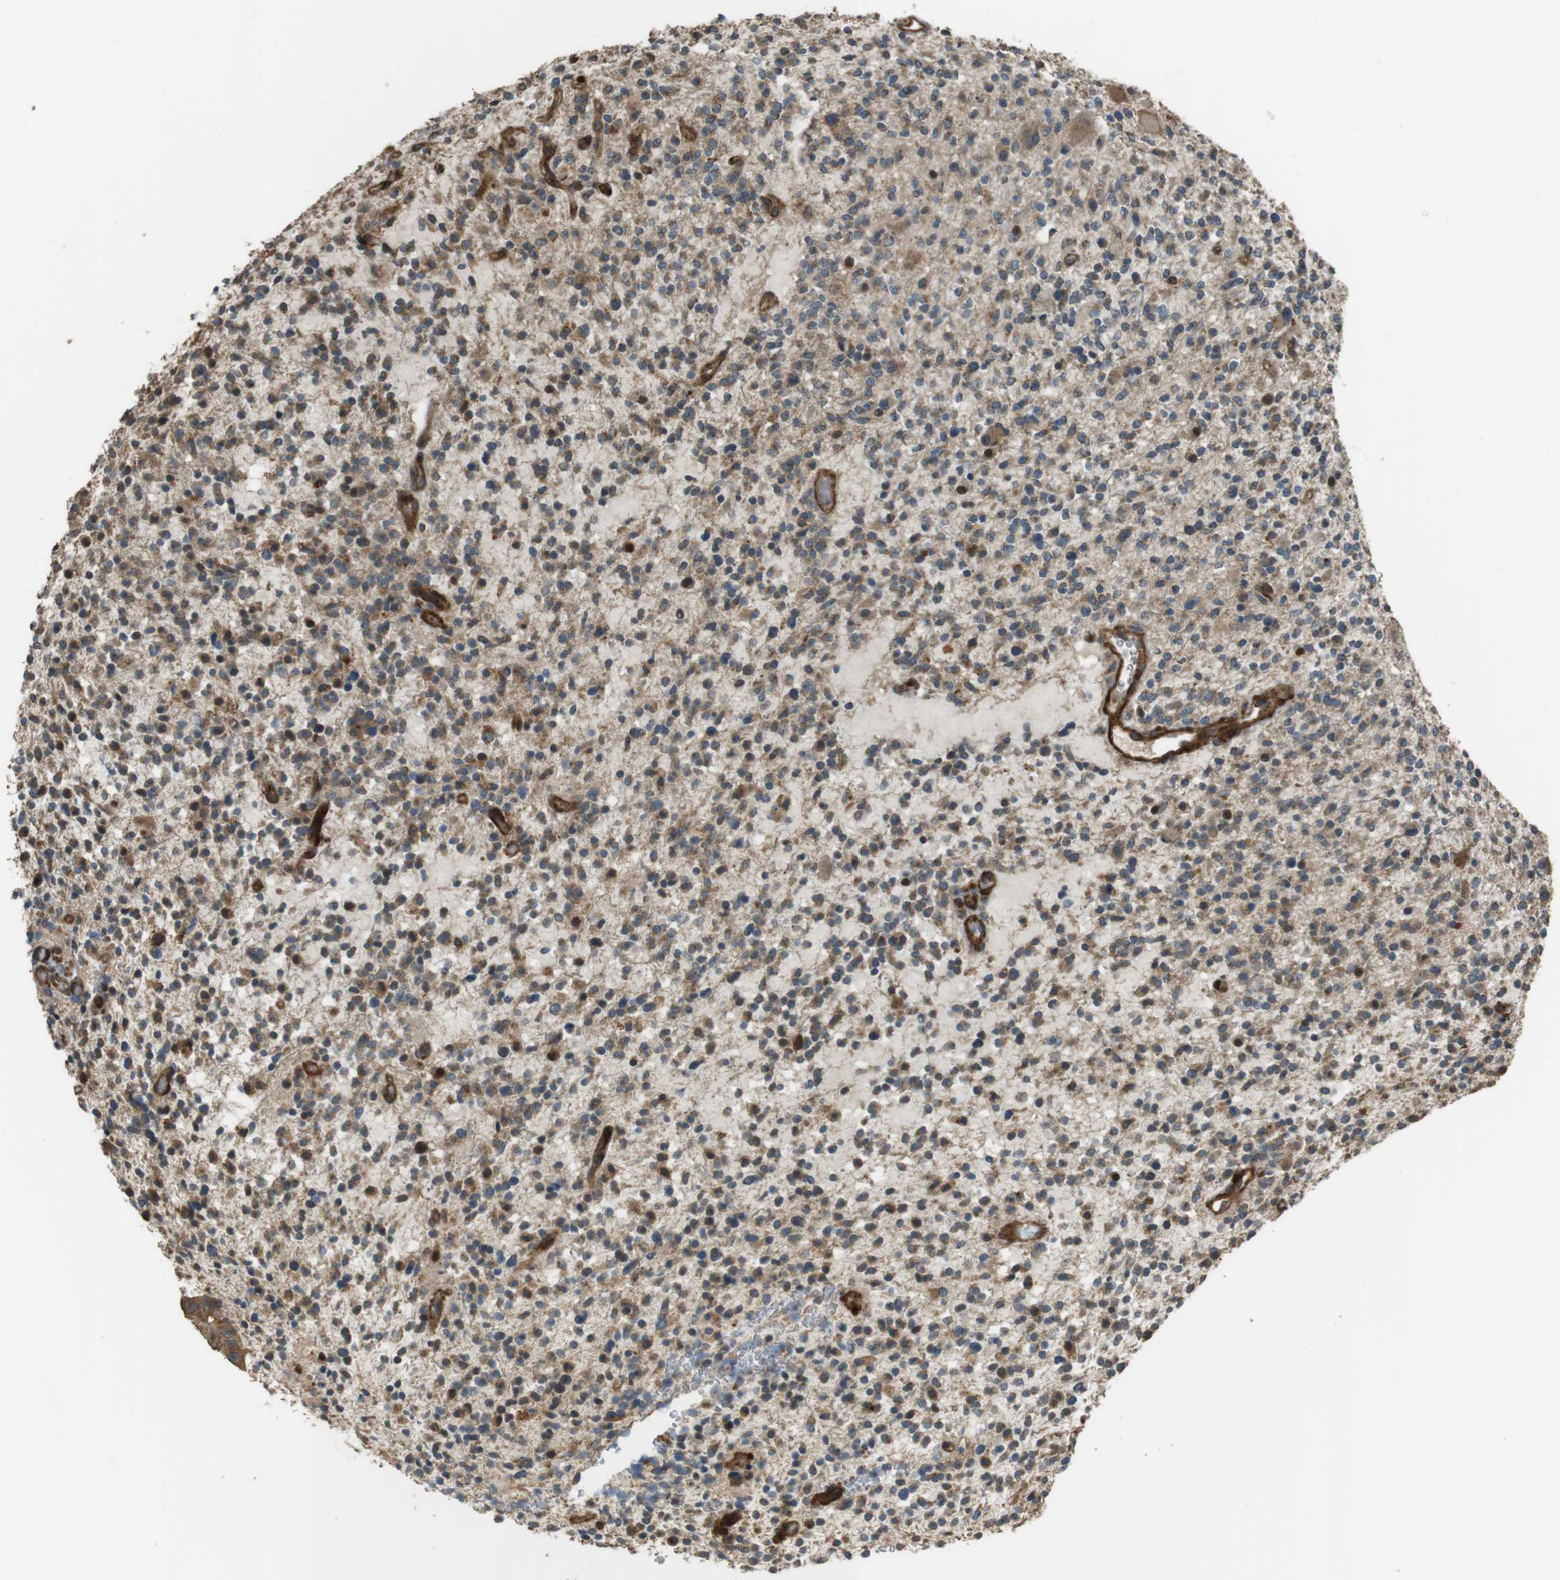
{"staining": {"intensity": "moderate", "quantity": "25%-75%", "location": "cytoplasmic/membranous"}, "tissue": "glioma", "cell_type": "Tumor cells", "image_type": "cancer", "snomed": [{"axis": "morphology", "description": "Glioma, malignant, High grade"}, {"axis": "topography", "description": "Brain"}], "caption": "This histopathology image reveals immunohistochemistry (IHC) staining of glioma, with medium moderate cytoplasmic/membranous expression in about 25%-75% of tumor cells.", "gene": "MSRB3", "patient": {"sex": "male", "age": 48}}